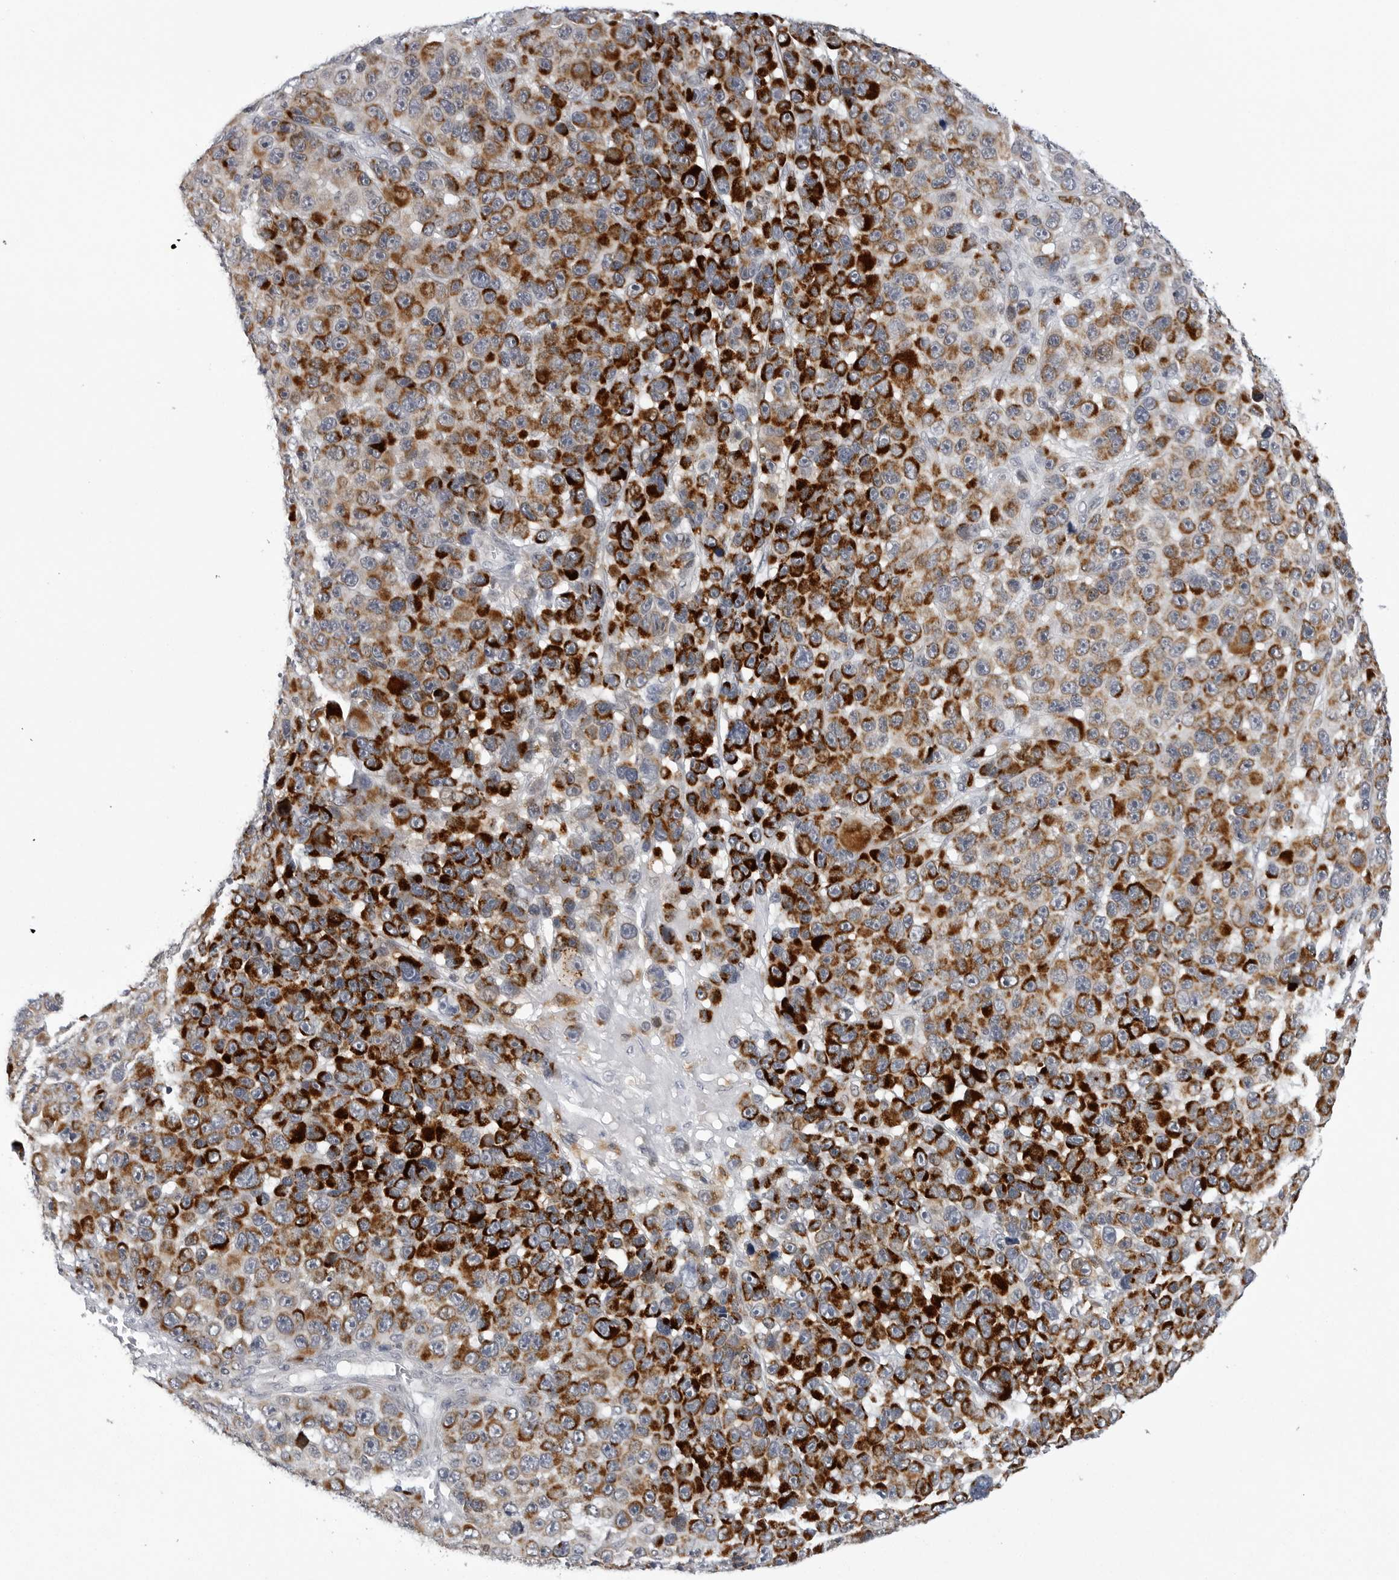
{"staining": {"intensity": "strong", "quantity": ">75%", "location": "cytoplasmic/membranous"}, "tissue": "melanoma", "cell_type": "Tumor cells", "image_type": "cancer", "snomed": [{"axis": "morphology", "description": "Malignant melanoma, NOS"}, {"axis": "topography", "description": "Skin"}], "caption": "This is an image of immunohistochemistry staining of malignant melanoma, which shows strong positivity in the cytoplasmic/membranous of tumor cells.", "gene": "CDK20", "patient": {"sex": "male", "age": 53}}